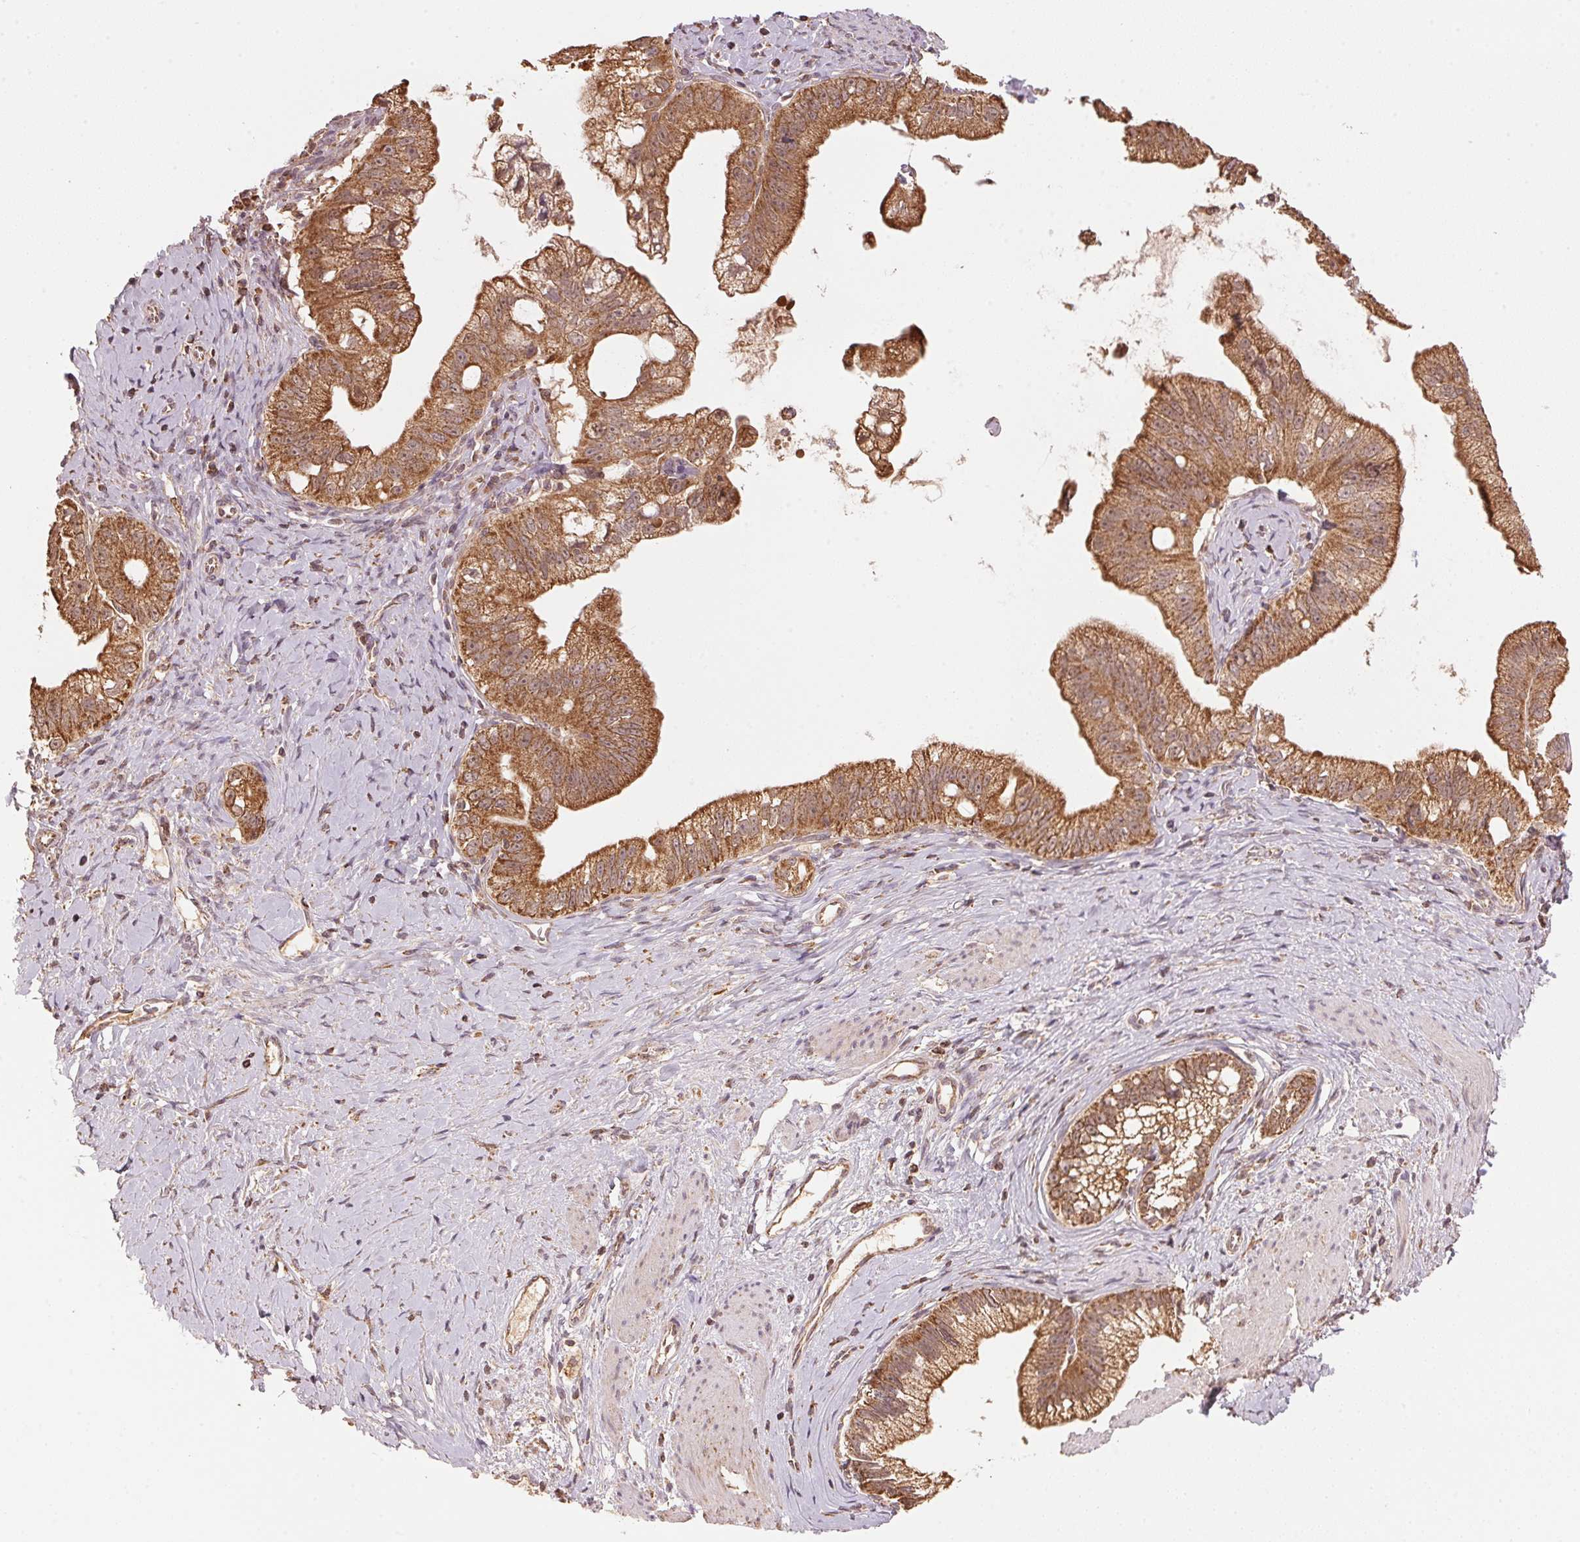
{"staining": {"intensity": "moderate", "quantity": ">75%", "location": "cytoplasmic/membranous"}, "tissue": "pancreatic cancer", "cell_type": "Tumor cells", "image_type": "cancer", "snomed": [{"axis": "morphology", "description": "Adenocarcinoma, NOS"}, {"axis": "topography", "description": "Pancreas"}], "caption": "Tumor cells show medium levels of moderate cytoplasmic/membranous expression in about >75% of cells in human pancreatic cancer (adenocarcinoma). (IHC, brightfield microscopy, high magnification).", "gene": "ARHGAP6", "patient": {"sex": "male", "age": 70}}